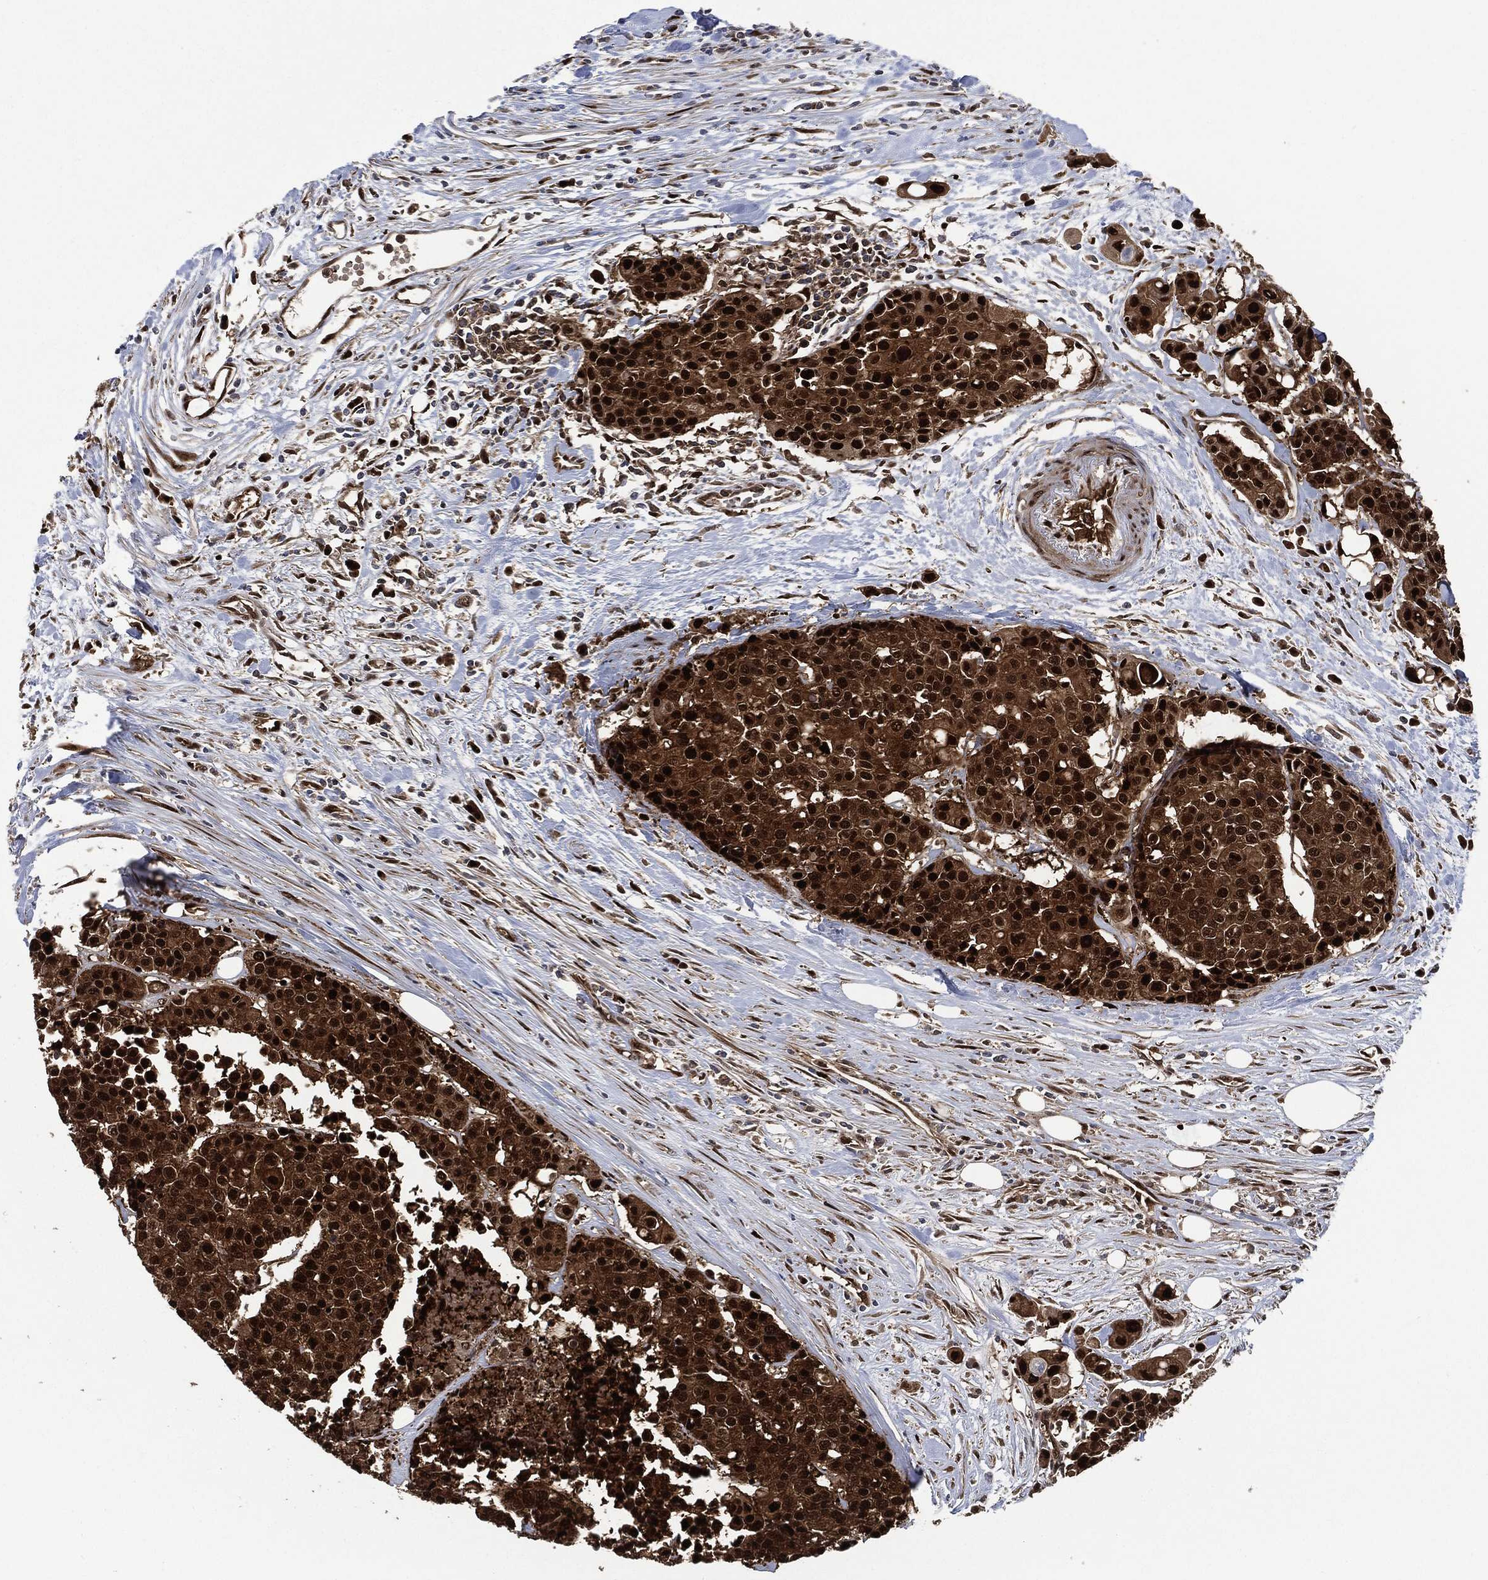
{"staining": {"intensity": "strong", "quantity": ">75%", "location": "cytoplasmic/membranous,nuclear"}, "tissue": "carcinoid", "cell_type": "Tumor cells", "image_type": "cancer", "snomed": [{"axis": "morphology", "description": "Carcinoid, malignant, NOS"}, {"axis": "topography", "description": "Colon"}], "caption": "This is an image of IHC staining of malignant carcinoid, which shows strong positivity in the cytoplasmic/membranous and nuclear of tumor cells.", "gene": "DCTN1", "patient": {"sex": "male", "age": 81}}